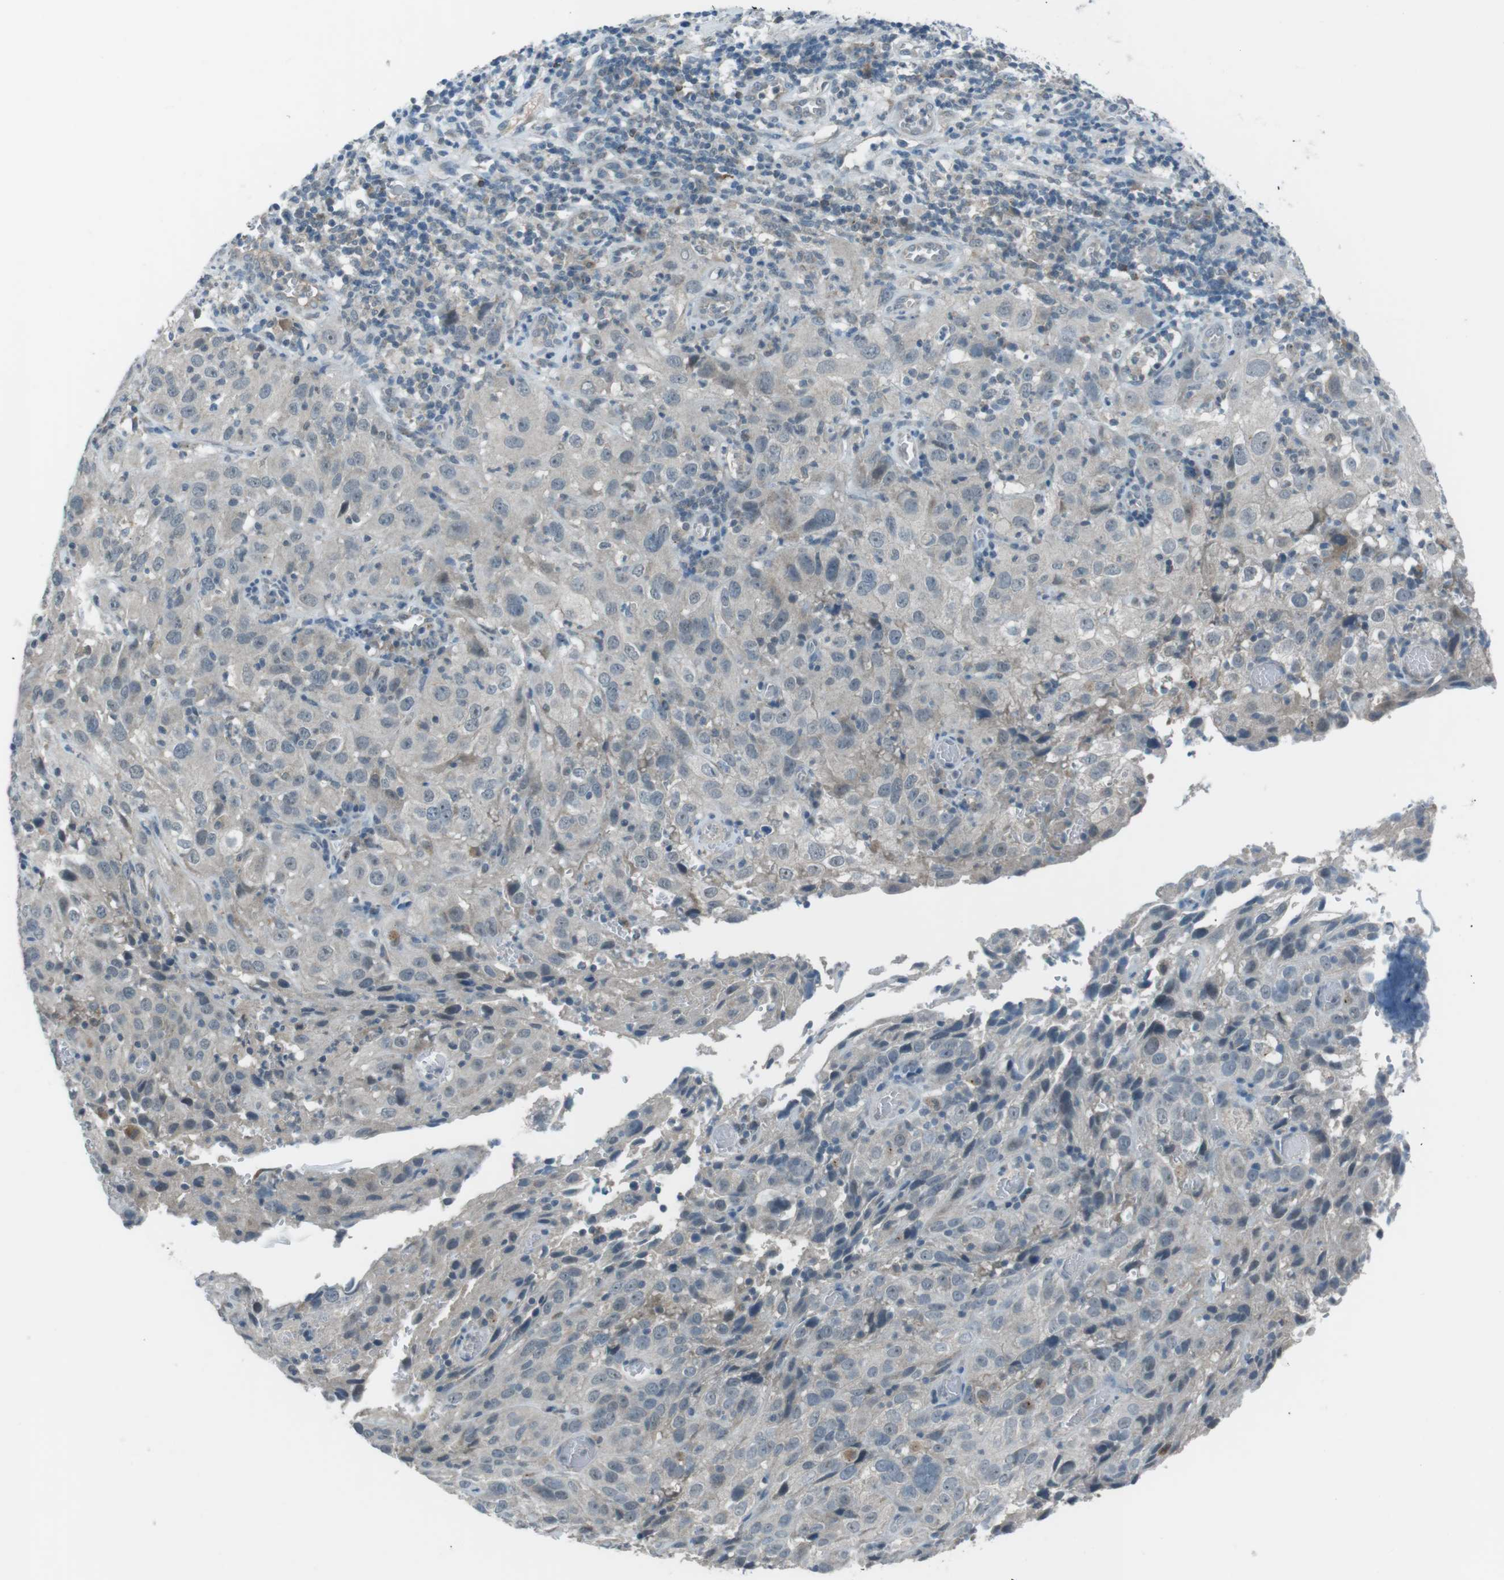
{"staining": {"intensity": "negative", "quantity": "none", "location": "none"}, "tissue": "cervical cancer", "cell_type": "Tumor cells", "image_type": "cancer", "snomed": [{"axis": "morphology", "description": "Squamous cell carcinoma, NOS"}, {"axis": "topography", "description": "Cervix"}], "caption": "Immunohistochemical staining of human cervical cancer (squamous cell carcinoma) displays no significant expression in tumor cells.", "gene": "FCRLA", "patient": {"sex": "female", "age": 32}}